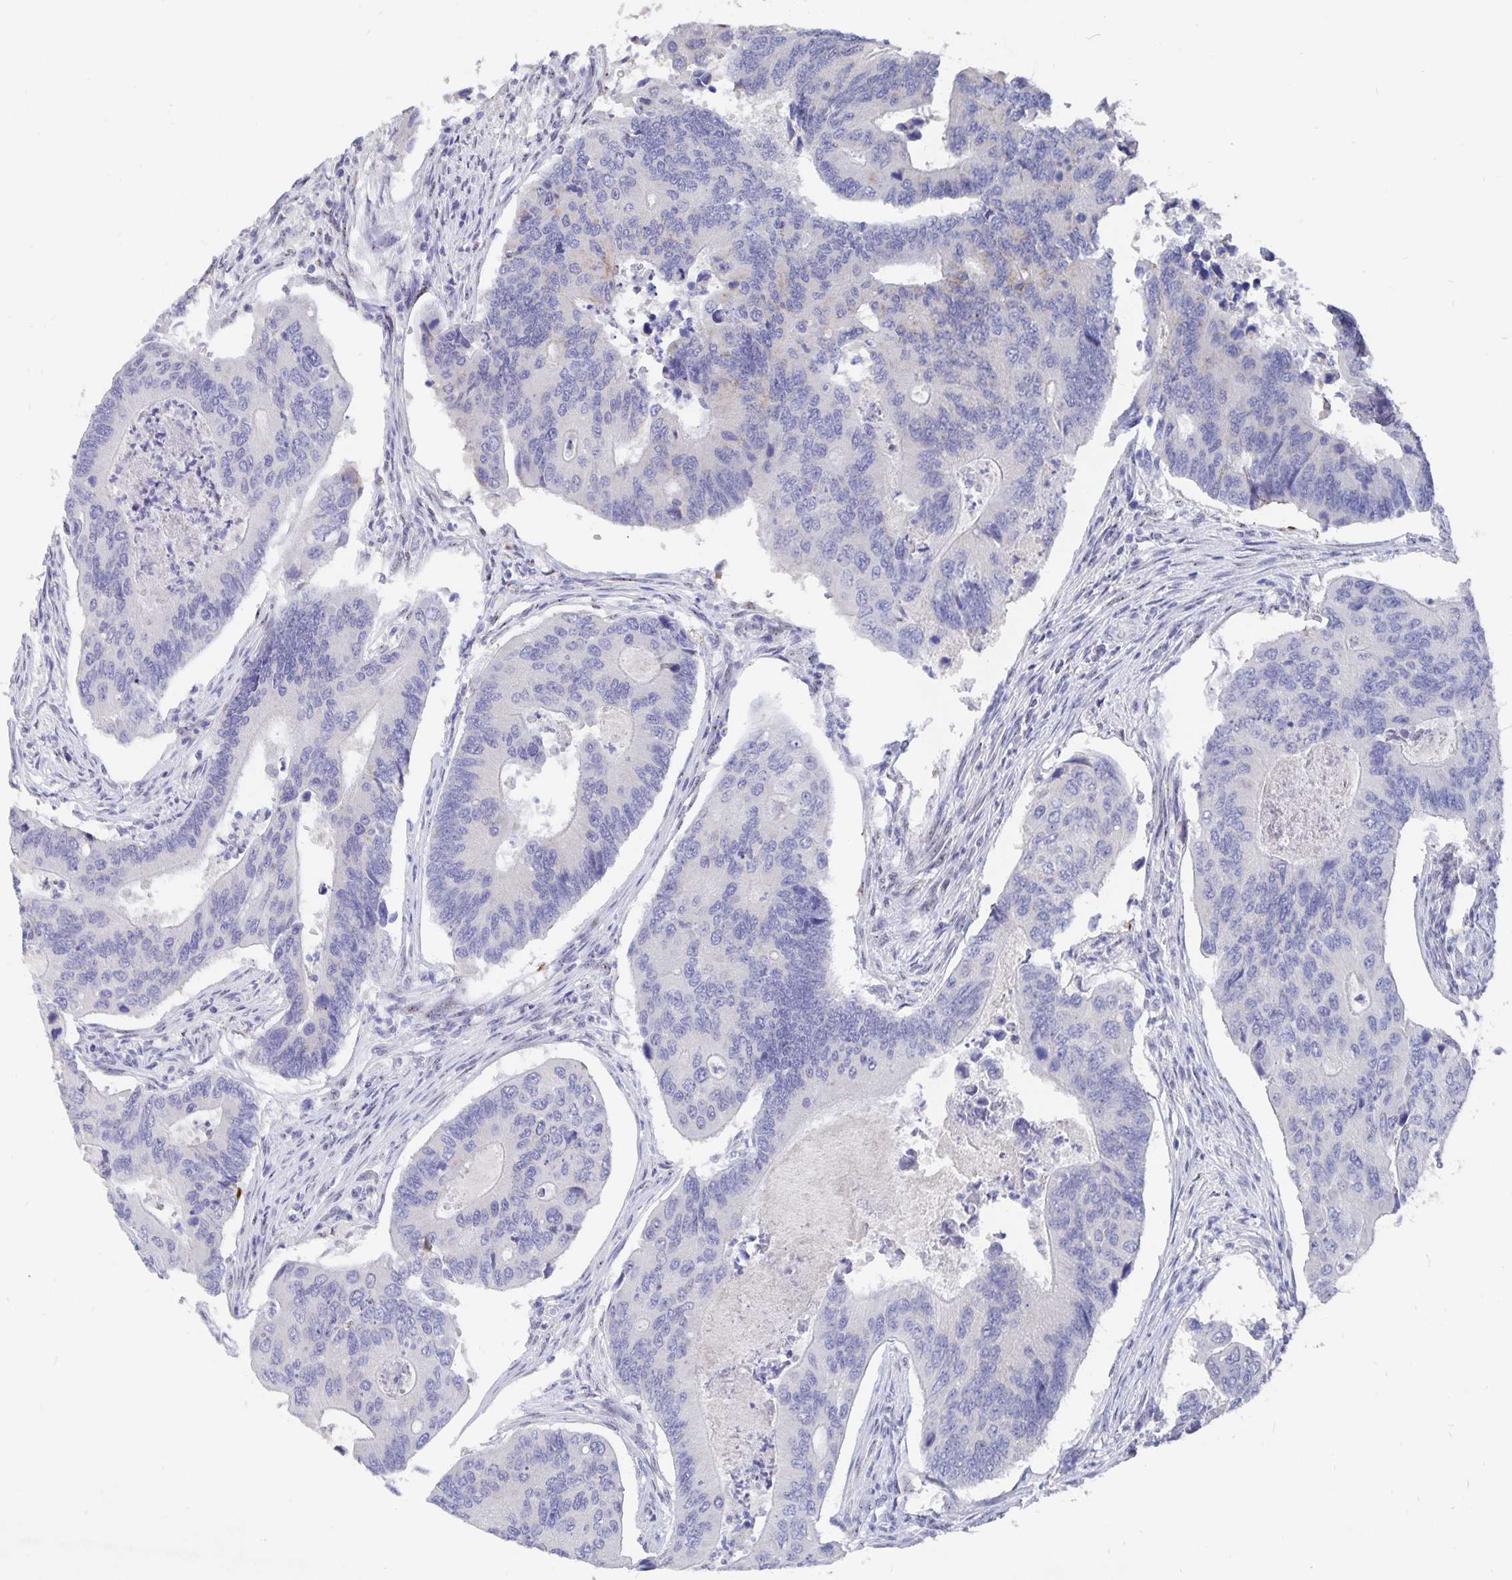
{"staining": {"intensity": "negative", "quantity": "none", "location": "none"}, "tissue": "colorectal cancer", "cell_type": "Tumor cells", "image_type": "cancer", "snomed": [{"axis": "morphology", "description": "Adenocarcinoma, NOS"}, {"axis": "topography", "description": "Colon"}], "caption": "Tumor cells show no significant protein expression in colorectal cancer.", "gene": "SMOC1", "patient": {"sex": "female", "age": 67}}